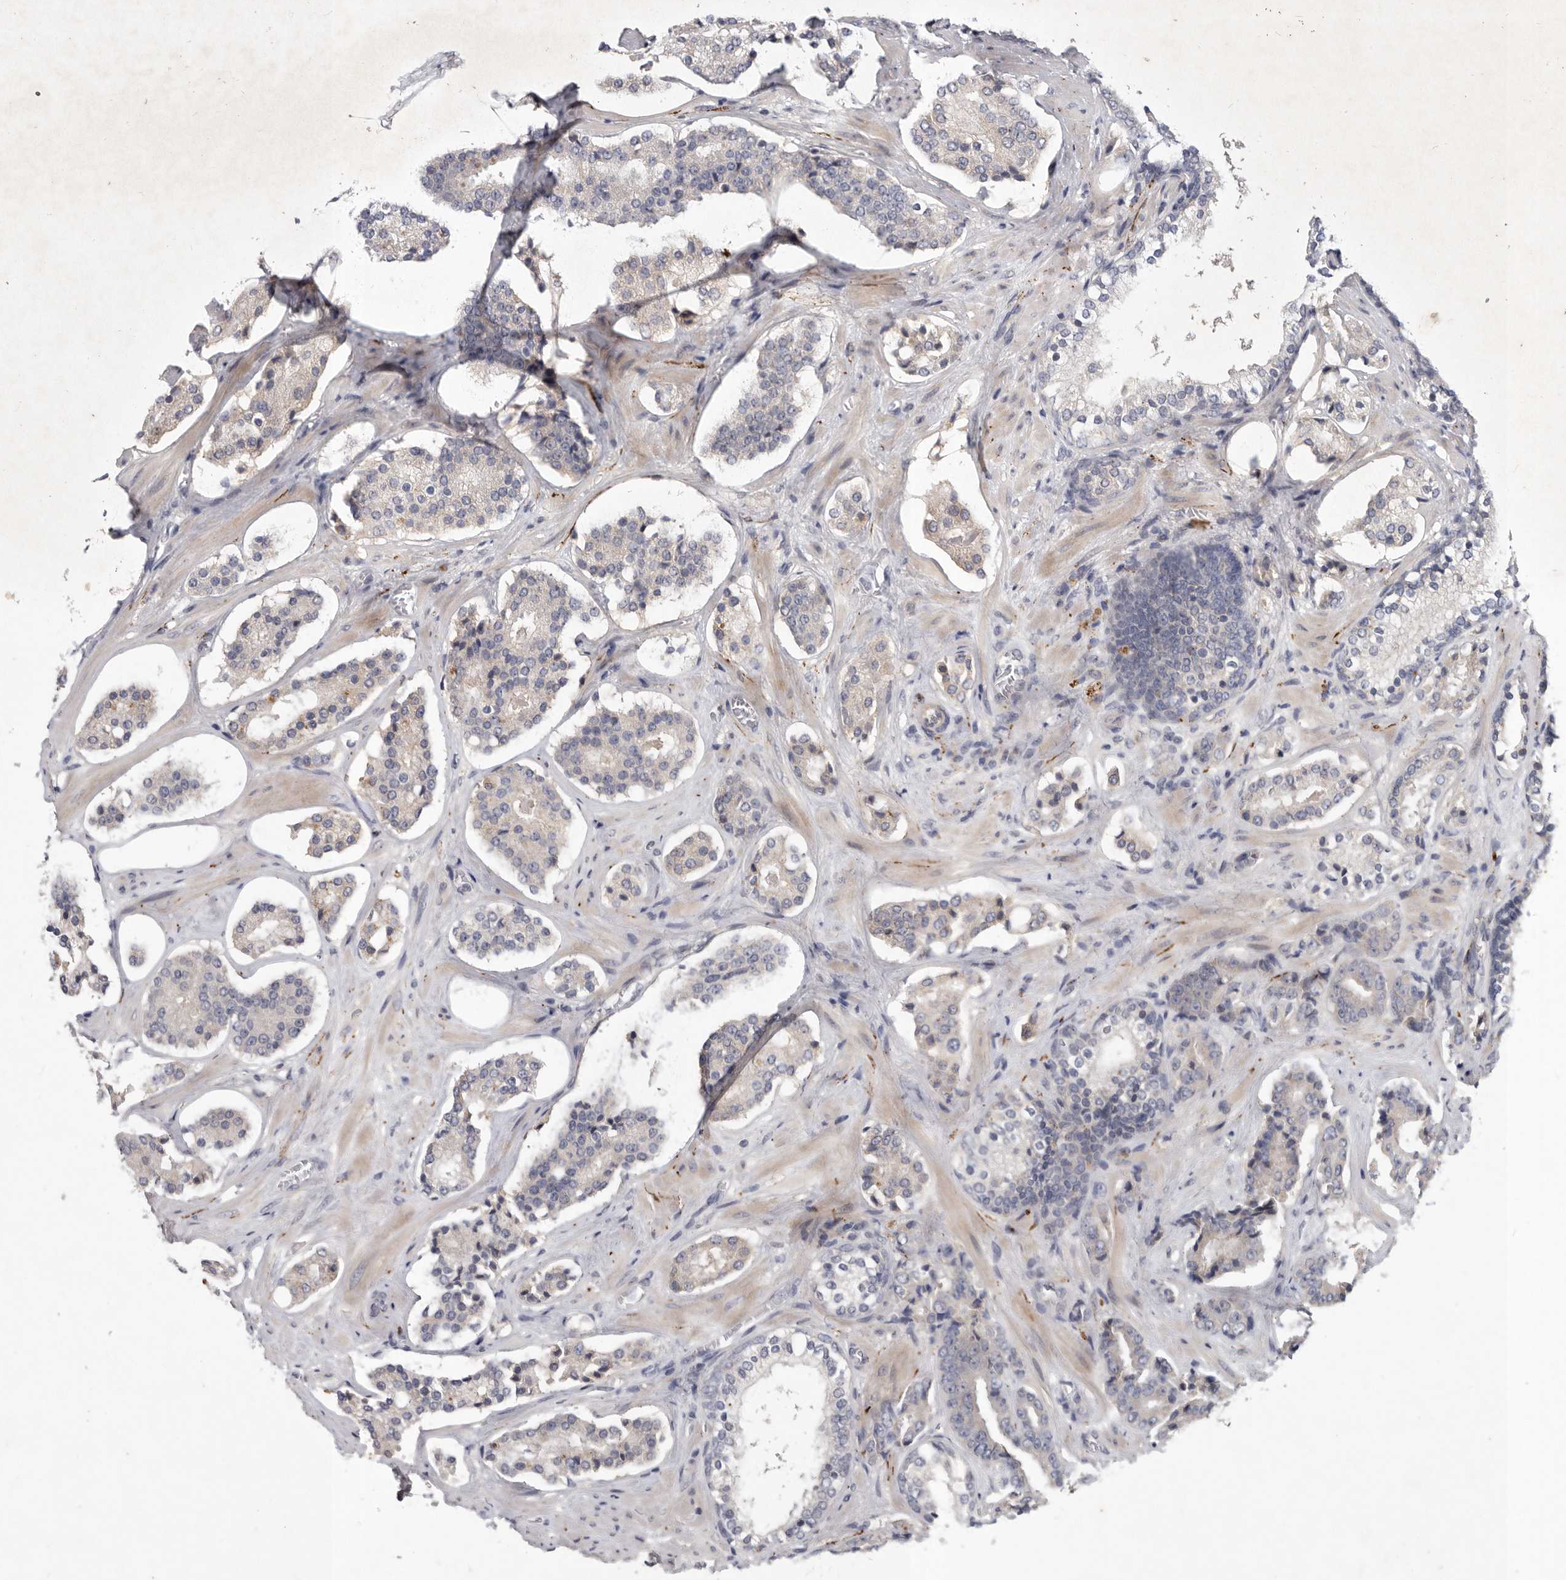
{"staining": {"intensity": "negative", "quantity": "none", "location": "none"}, "tissue": "prostate cancer", "cell_type": "Tumor cells", "image_type": "cancer", "snomed": [{"axis": "morphology", "description": "Adenocarcinoma, High grade"}, {"axis": "topography", "description": "Prostate"}], "caption": "Human prostate cancer stained for a protein using immunohistochemistry (IHC) shows no expression in tumor cells.", "gene": "SLC22A1", "patient": {"sex": "male", "age": 60}}